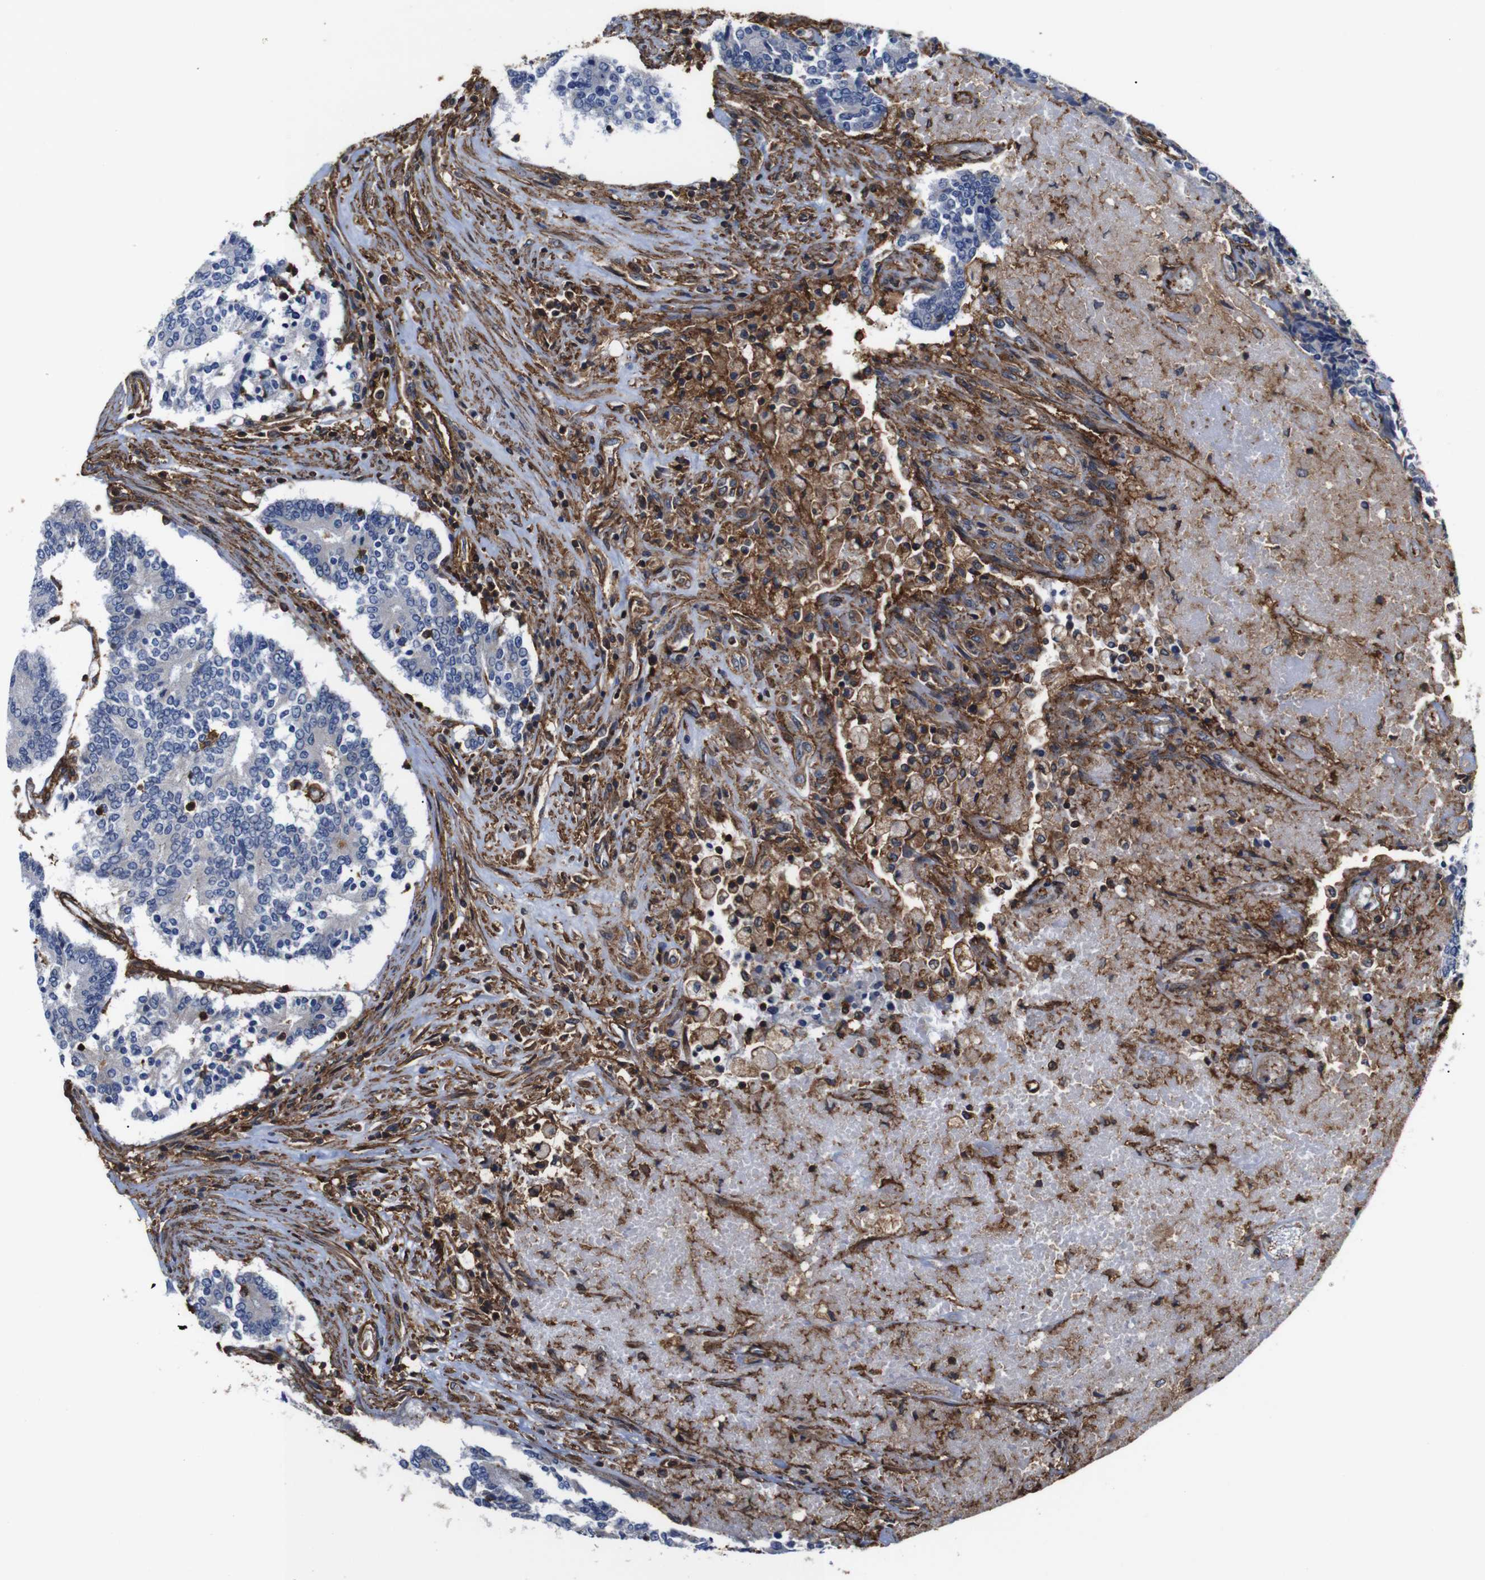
{"staining": {"intensity": "moderate", "quantity": "25%-75%", "location": "cytoplasmic/membranous"}, "tissue": "prostate cancer", "cell_type": "Tumor cells", "image_type": "cancer", "snomed": [{"axis": "morphology", "description": "Normal tissue, NOS"}, {"axis": "morphology", "description": "Adenocarcinoma, High grade"}, {"axis": "topography", "description": "Prostate"}, {"axis": "topography", "description": "Seminal veicle"}], "caption": "Protein staining of prostate cancer (high-grade adenocarcinoma) tissue shows moderate cytoplasmic/membranous expression in approximately 25%-75% of tumor cells.", "gene": "PI4KA", "patient": {"sex": "male", "age": 55}}